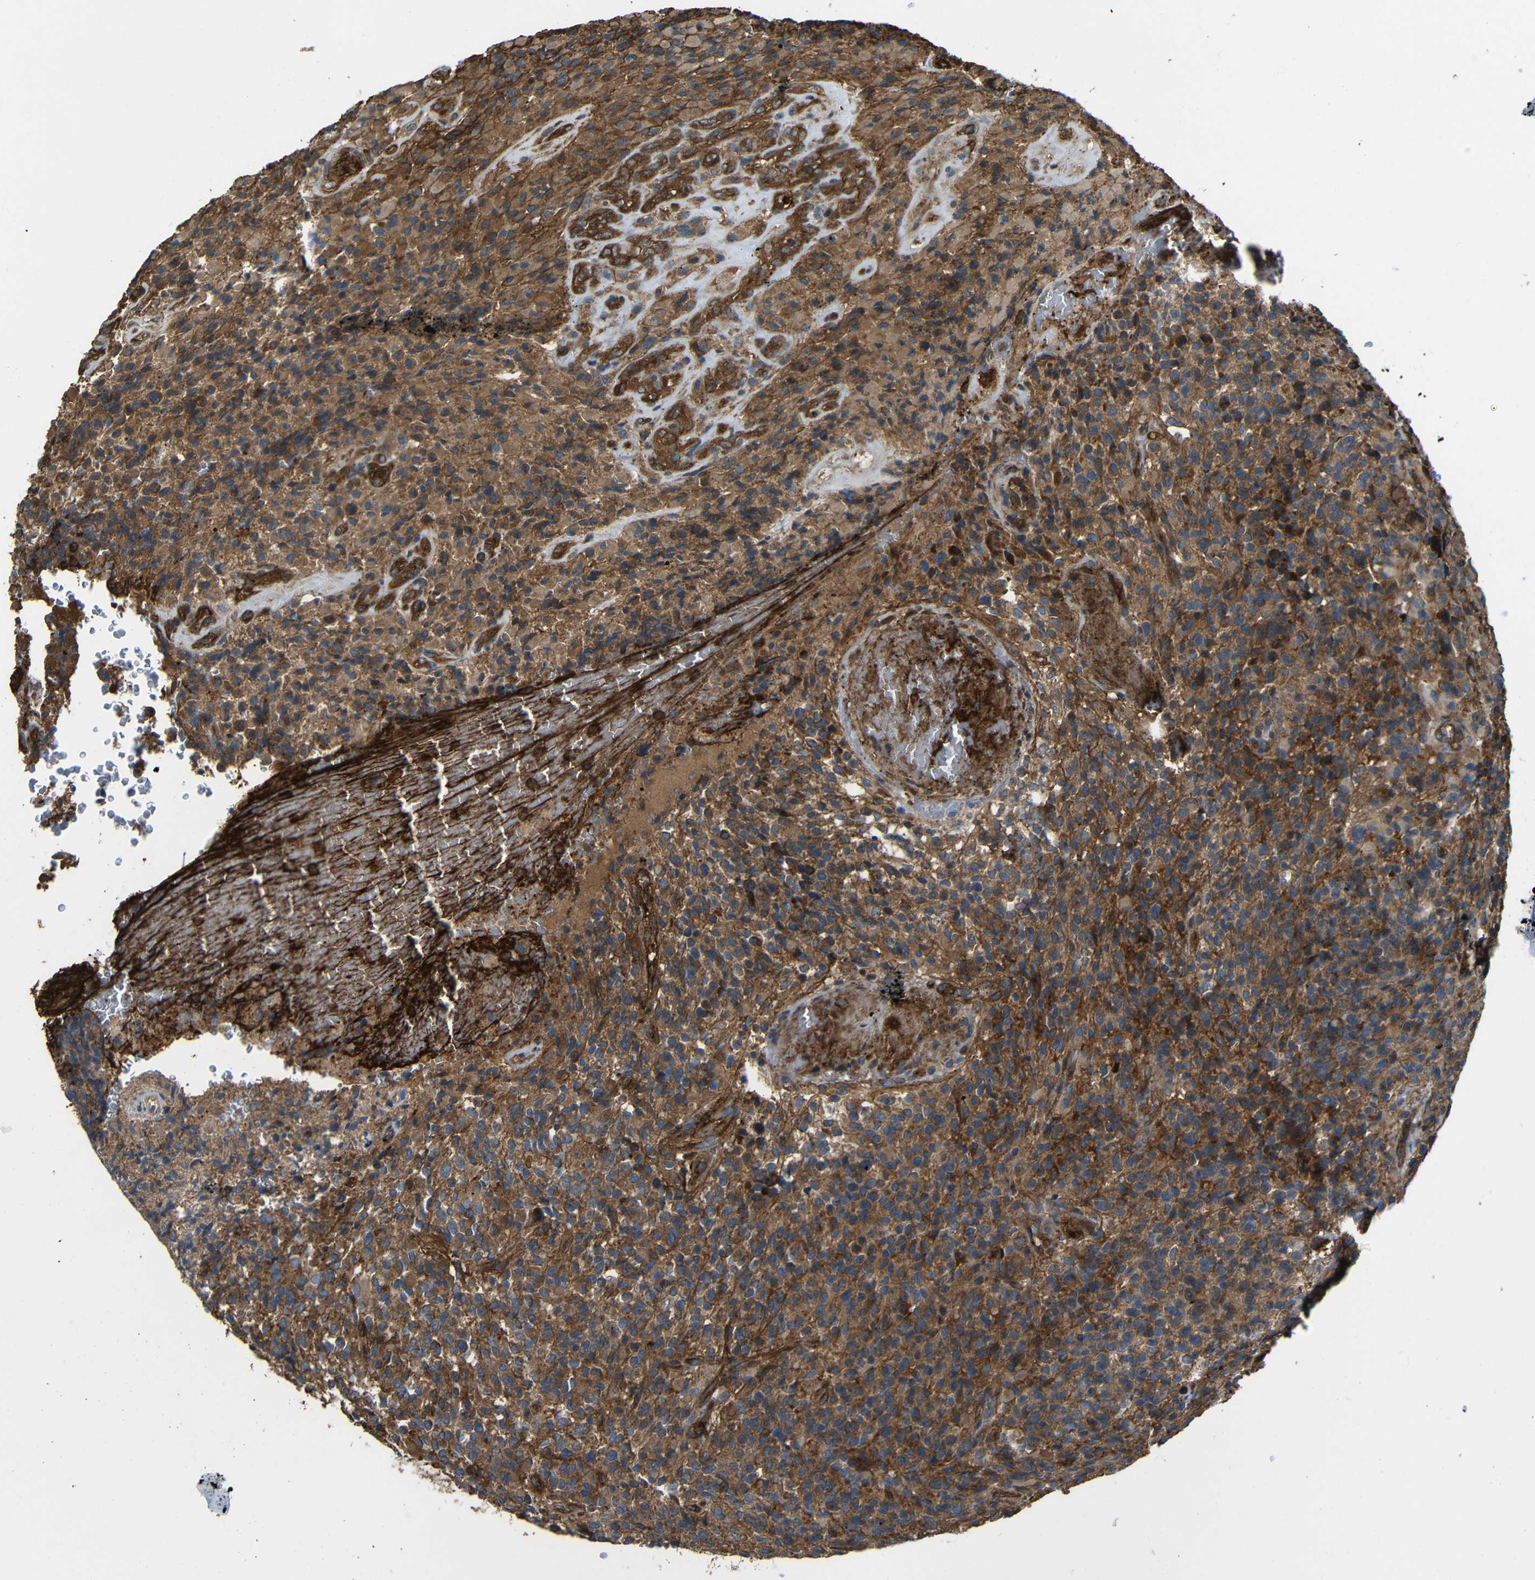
{"staining": {"intensity": "moderate", "quantity": ">75%", "location": "cytoplasmic/membranous"}, "tissue": "glioma", "cell_type": "Tumor cells", "image_type": "cancer", "snomed": [{"axis": "morphology", "description": "Glioma, malignant, High grade"}, {"axis": "topography", "description": "Brain"}], "caption": "Immunohistochemistry (IHC) photomicrograph of malignant glioma (high-grade) stained for a protein (brown), which exhibits medium levels of moderate cytoplasmic/membranous staining in approximately >75% of tumor cells.", "gene": "PTCH1", "patient": {"sex": "male", "age": 71}}